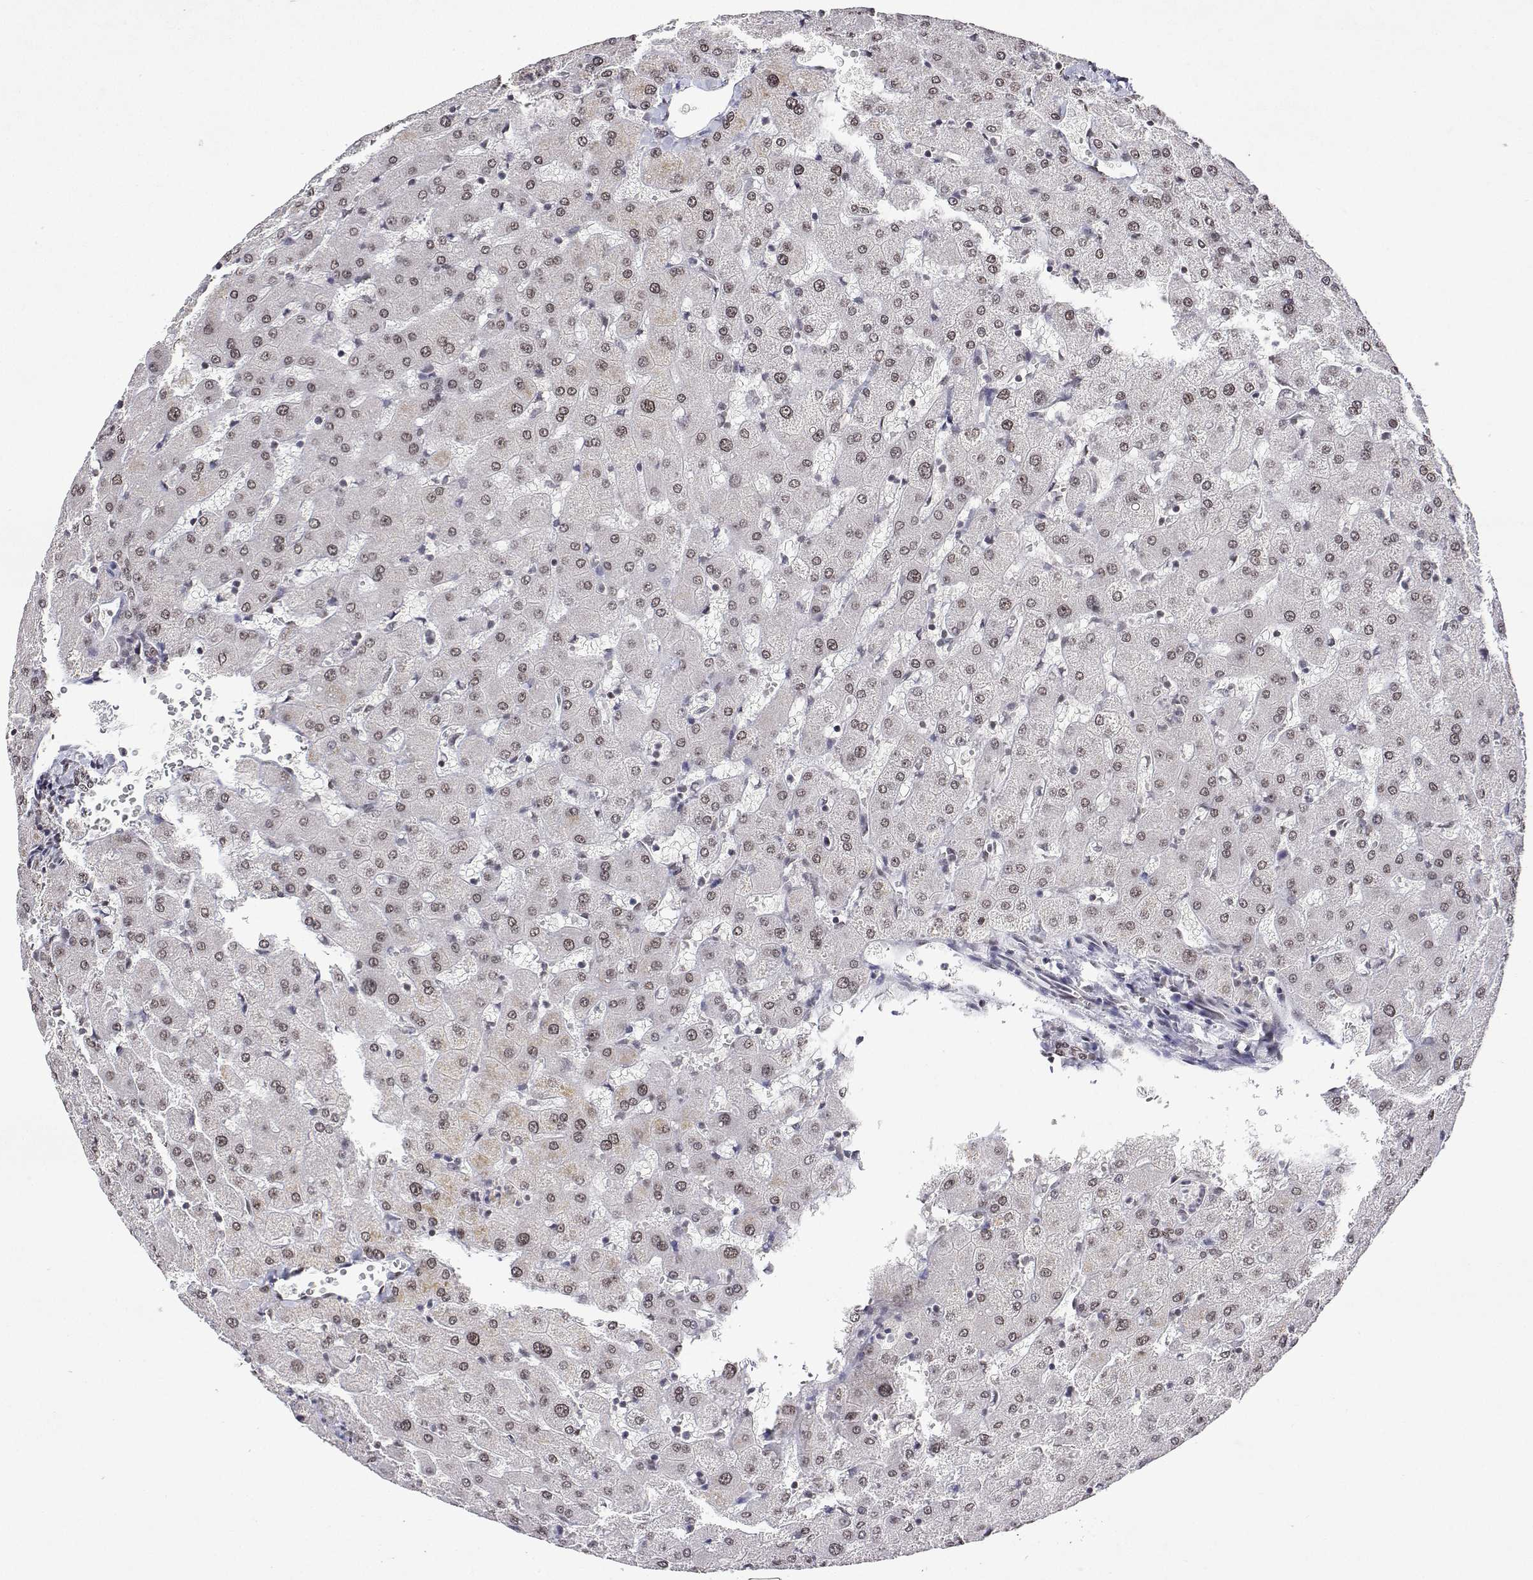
{"staining": {"intensity": "moderate", "quantity": "<25%", "location": "nuclear"}, "tissue": "liver", "cell_type": "Cholangiocytes", "image_type": "normal", "snomed": [{"axis": "morphology", "description": "Normal tissue, NOS"}, {"axis": "topography", "description": "Liver"}], "caption": "The micrograph demonstrates staining of unremarkable liver, revealing moderate nuclear protein staining (brown color) within cholangiocytes. Immunohistochemistry (ihc) stains the protein of interest in brown and the nuclei are stained blue.", "gene": "XPC", "patient": {"sex": "female", "age": 63}}